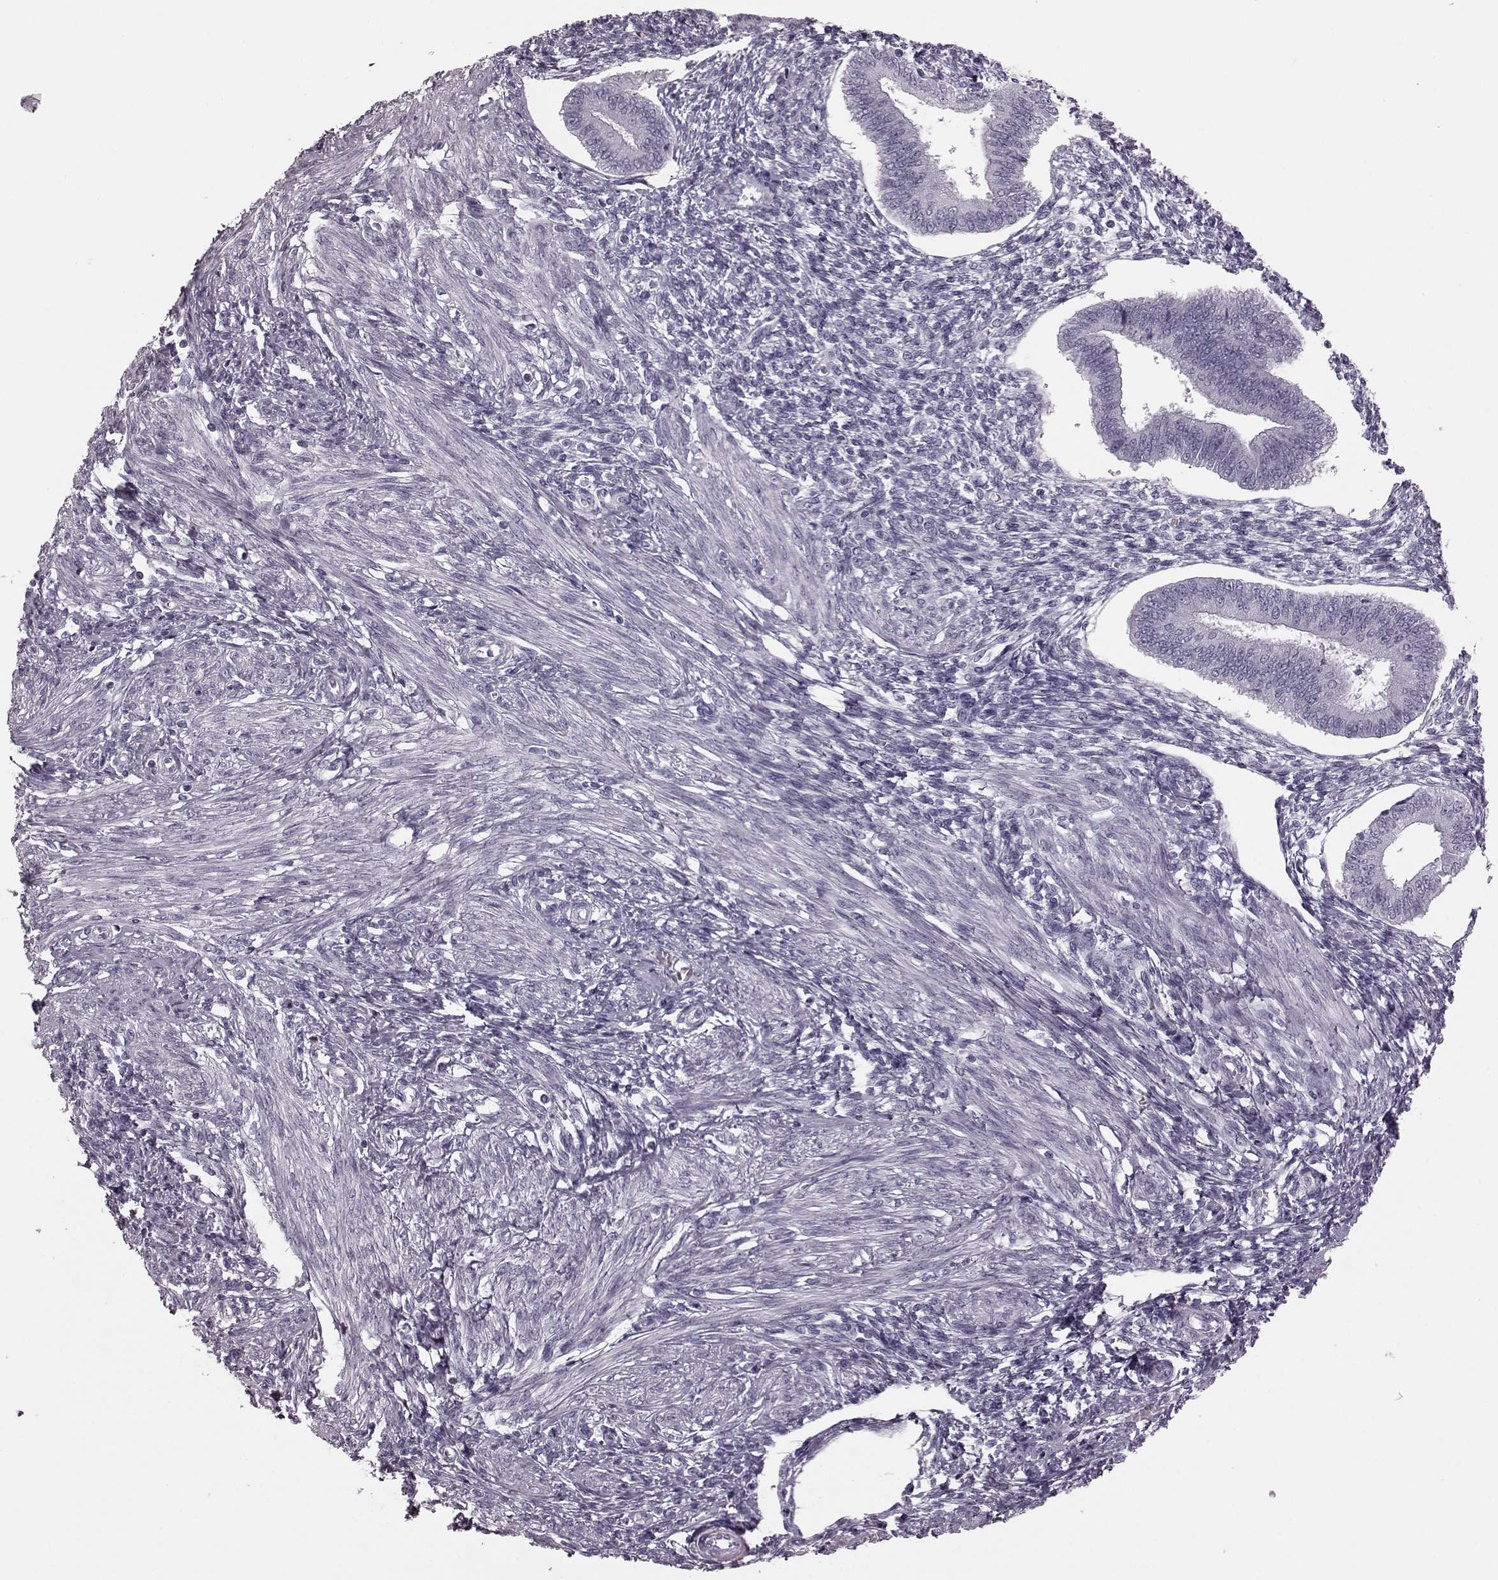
{"staining": {"intensity": "negative", "quantity": "none", "location": "none"}, "tissue": "endometrium", "cell_type": "Cells in endometrial stroma", "image_type": "normal", "snomed": [{"axis": "morphology", "description": "Normal tissue, NOS"}, {"axis": "topography", "description": "Endometrium"}], "caption": "This is a image of IHC staining of benign endometrium, which shows no staining in cells in endometrial stroma.", "gene": "CRYBA2", "patient": {"sex": "female", "age": 42}}